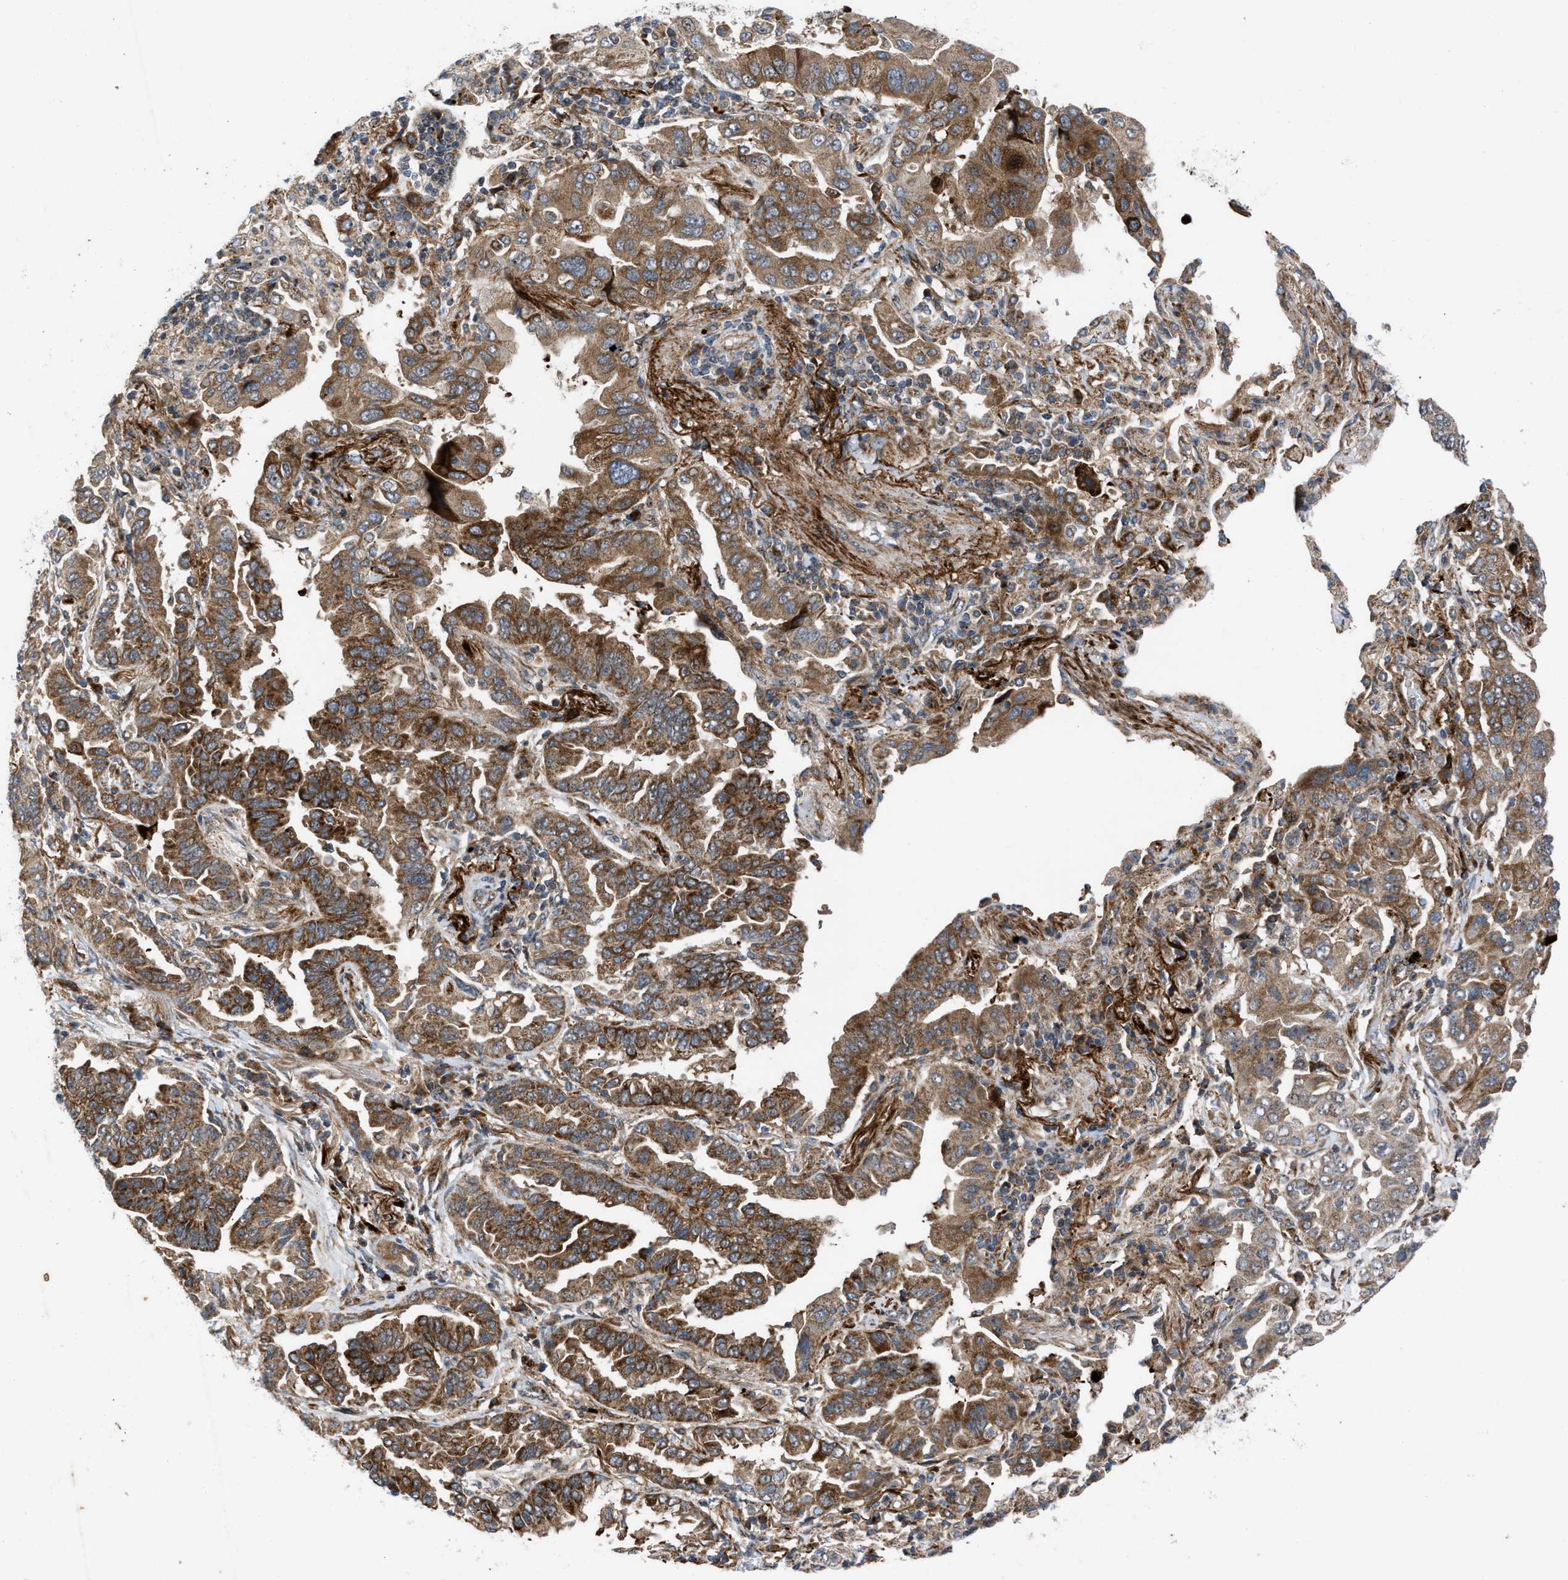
{"staining": {"intensity": "moderate", "quantity": ">75%", "location": "cytoplasmic/membranous"}, "tissue": "lung cancer", "cell_type": "Tumor cells", "image_type": "cancer", "snomed": [{"axis": "morphology", "description": "Adenocarcinoma, NOS"}, {"axis": "topography", "description": "Lung"}], "caption": "An IHC image of neoplastic tissue is shown. Protein staining in brown highlights moderate cytoplasmic/membranous positivity in lung adenocarcinoma within tumor cells.", "gene": "AP3M2", "patient": {"sex": "female", "age": 65}}